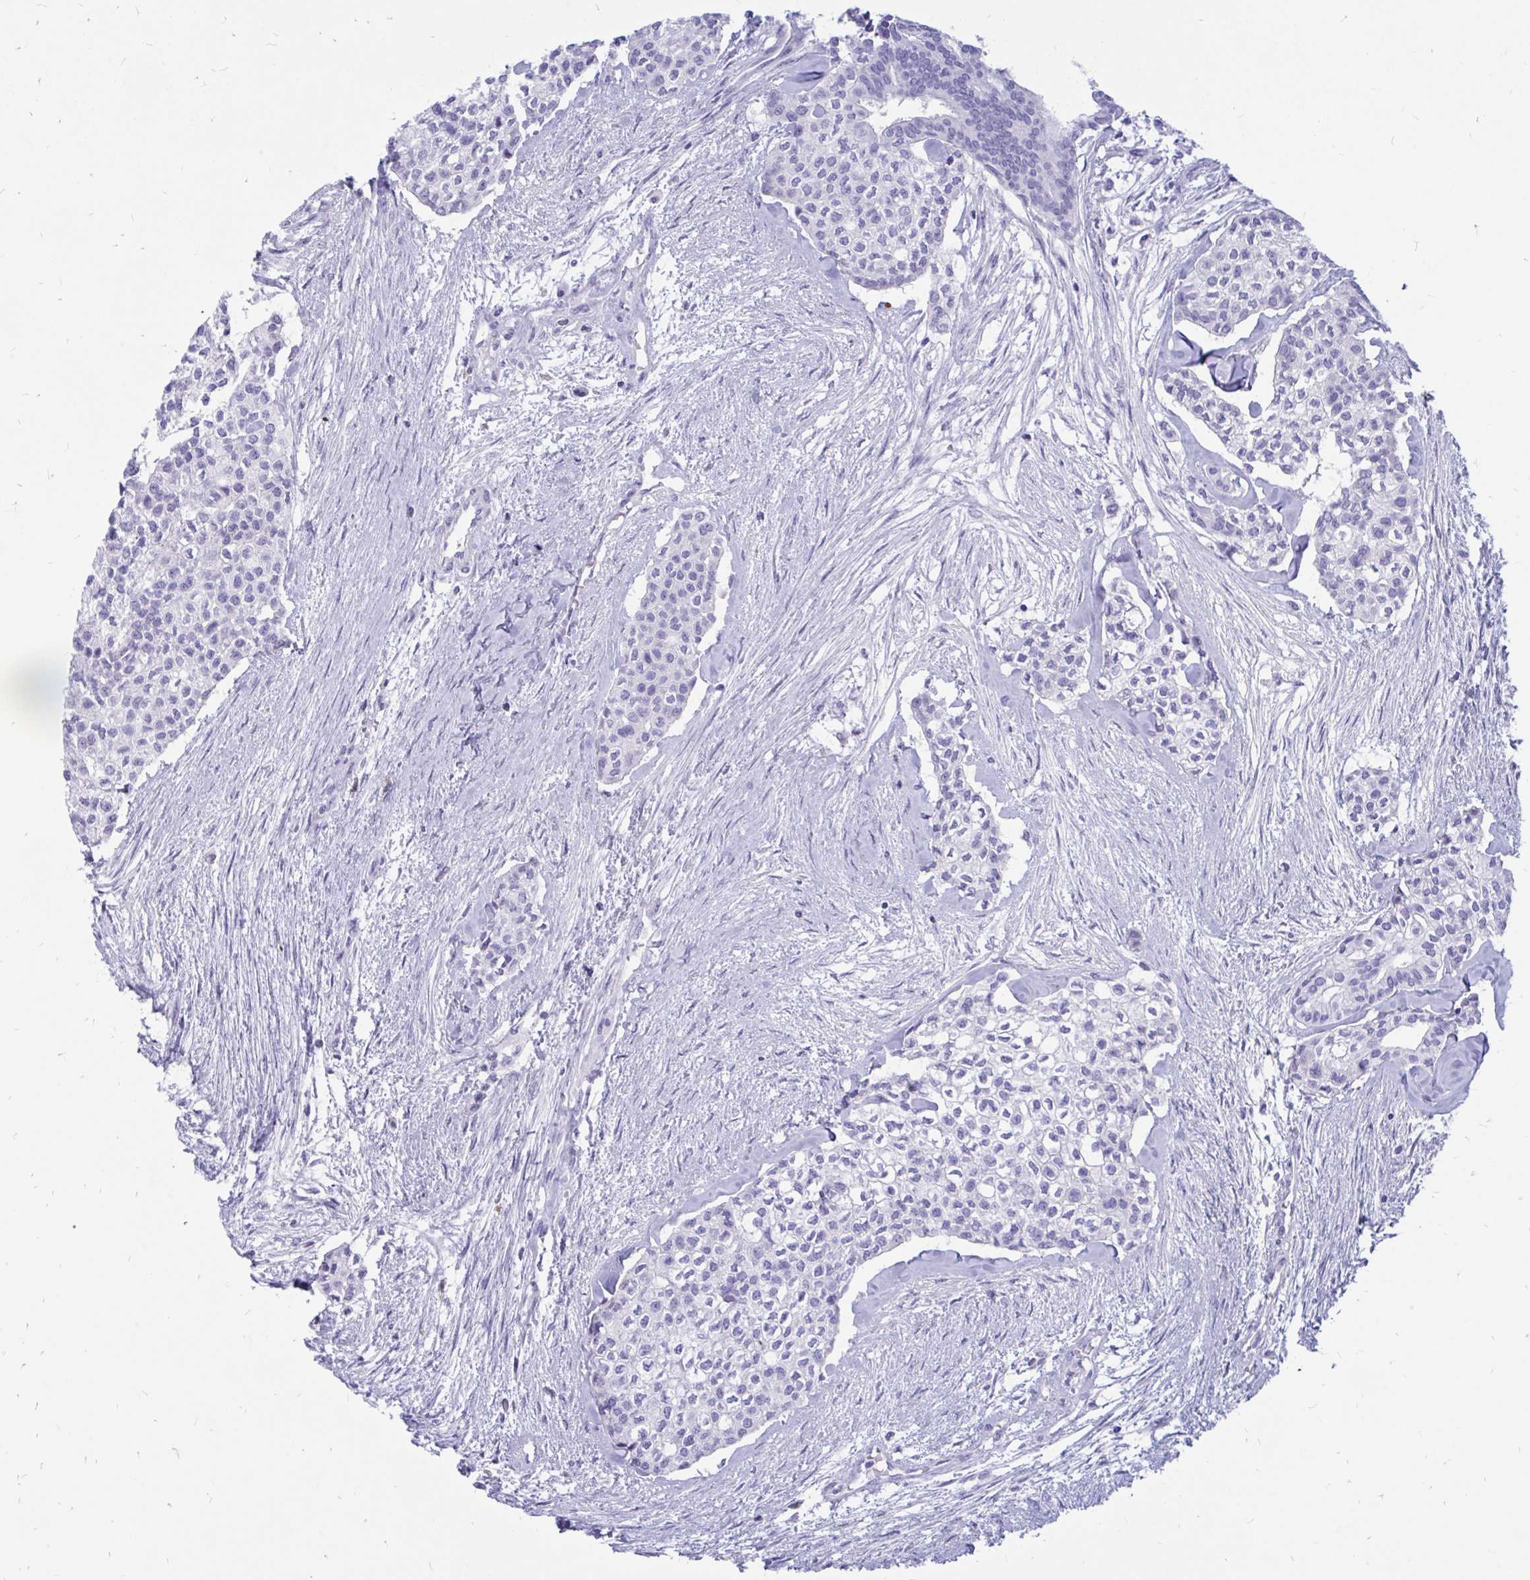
{"staining": {"intensity": "negative", "quantity": "none", "location": "none"}, "tissue": "head and neck cancer", "cell_type": "Tumor cells", "image_type": "cancer", "snomed": [{"axis": "morphology", "description": "Adenocarcinoma, NOS"}, {"axis": "topography", "description": "Head-Neck"}], "caption": "Tumor cells are negative for protein expression in human adenocarcinoma (head and neck).", "gene": "IGSF5", "patient": {"sex": "male", "age": 81}}